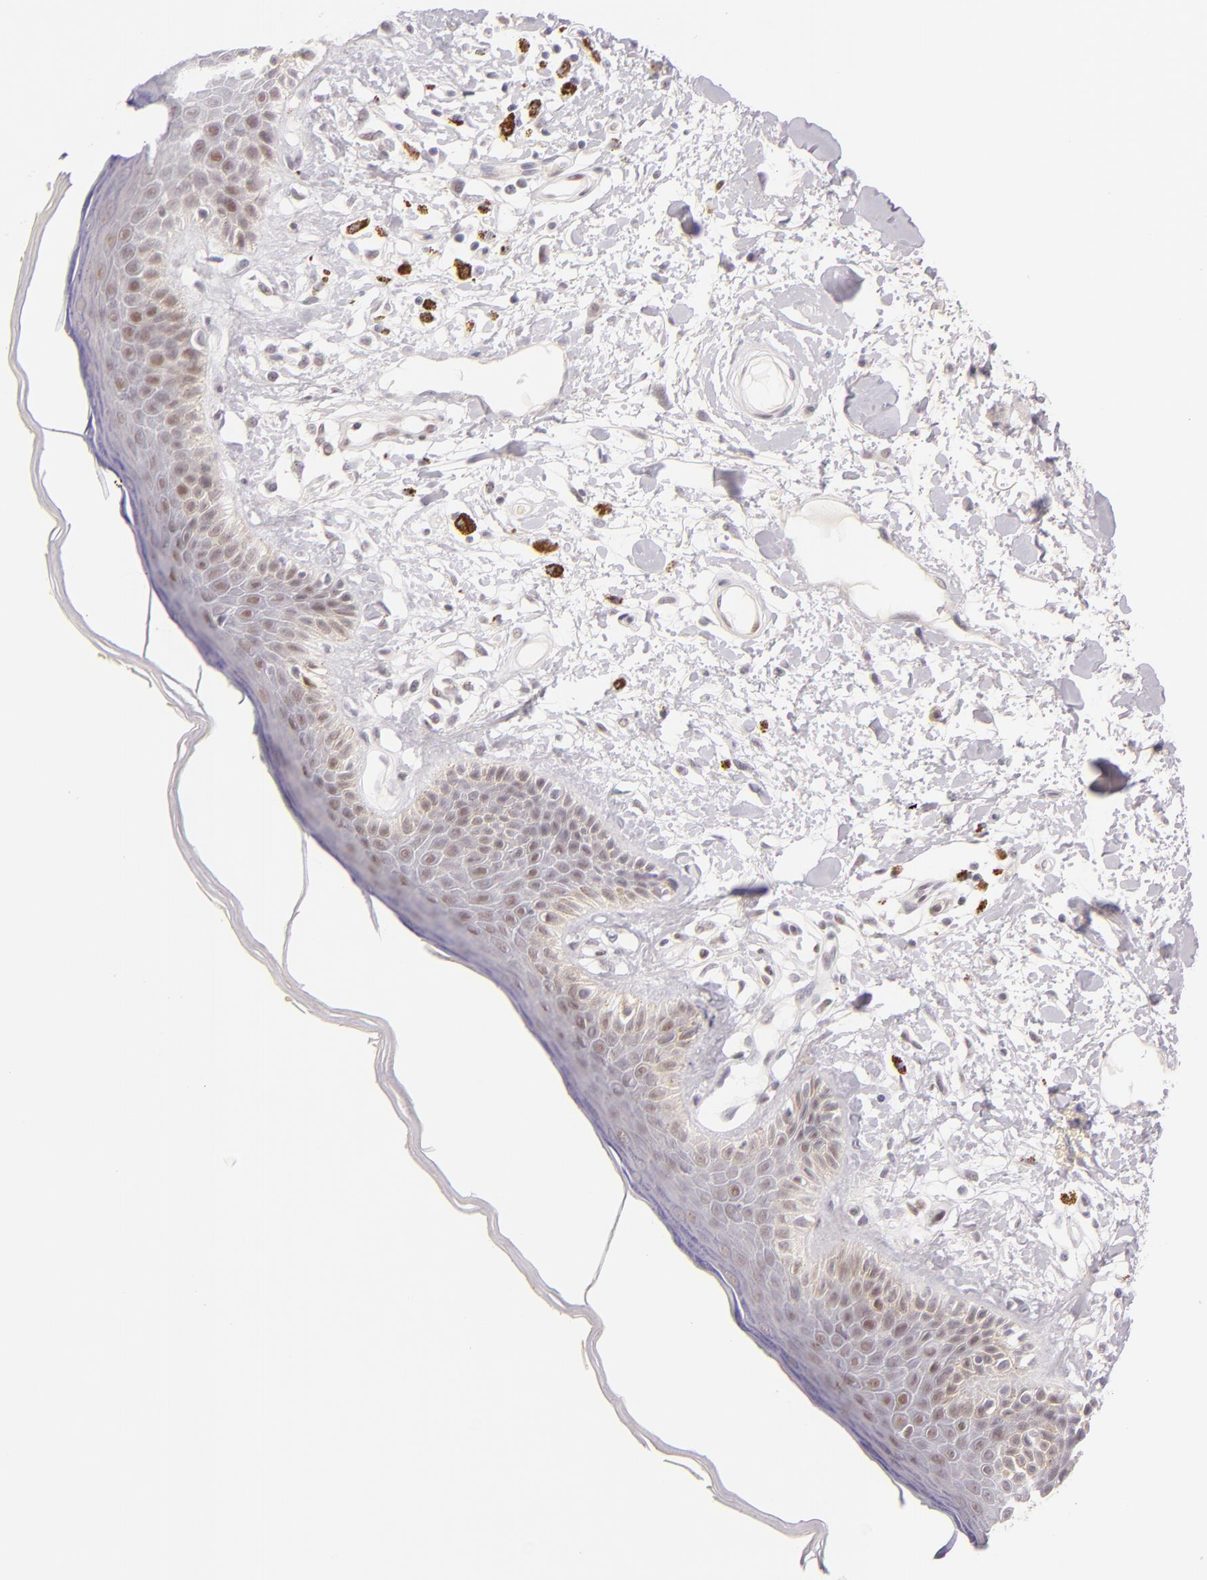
{"staining": {"intensity": "moderate", "quantity": "25%-75%", "location": "cytoplasmic/membranous,nuclear"}, "tissue": "skin", "cell_type": "Epidermal cells", "image_type": "normal", "snomed": [{"axis": "morphology", "description": "Normal tissue, NOS"}, {"axis": "topography", "description": "Anal"}], "caption": "IHC staining of unremarkable skin, which exhibits medium levels of moderate cytoplasmic/membranous,nuclear expression in approximately 25%-75% of epidermal cells indicating moderate cytoplasmic/membranous,nuclear protein positivity. The staining was performed using DAB (brown) for protein detection and nuclei were counterstained in hematoxylin (blue).", "gene": "BCL3", "patient": {"sex": "female", "age": 78}}